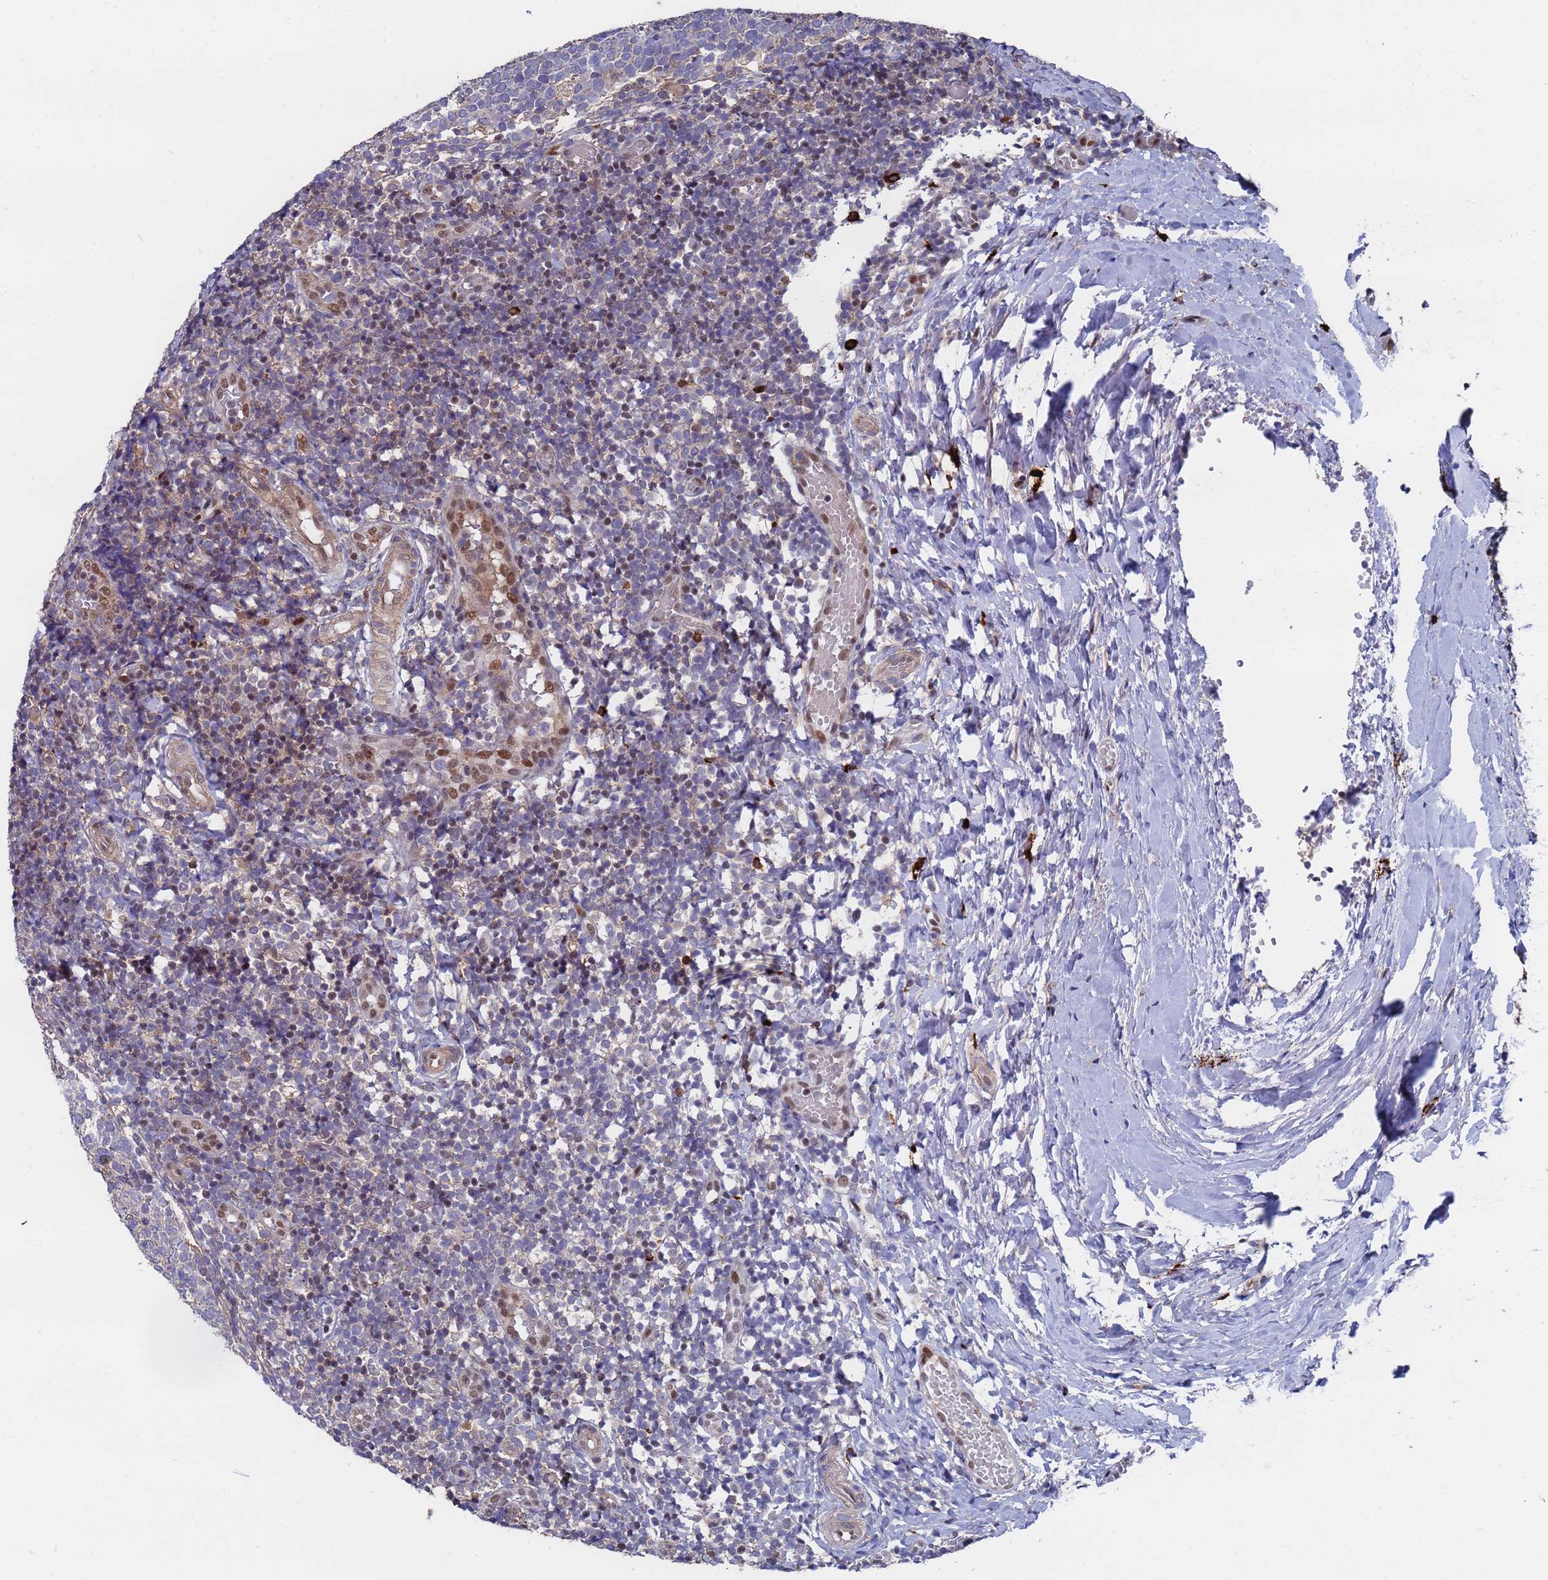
{"staining": {"intensity": "weak", "quantity": "<25%", "location": "nuclear"}, "tissue": "tonsil", "cell_type": "Germinal center cells", "image_type": "normal", "snomed": [{"axis": "morphology", "description": "Normal tissue, NOS"}, {"axis": "topography", "description": "Tonsil"}], "caption": "IHC image of benign tonsil stained for a protein (brown), which shows no positivity in germinal center cells.", "gene": "TMBIM6", "patient": {"sex": "female", "age": 19}}